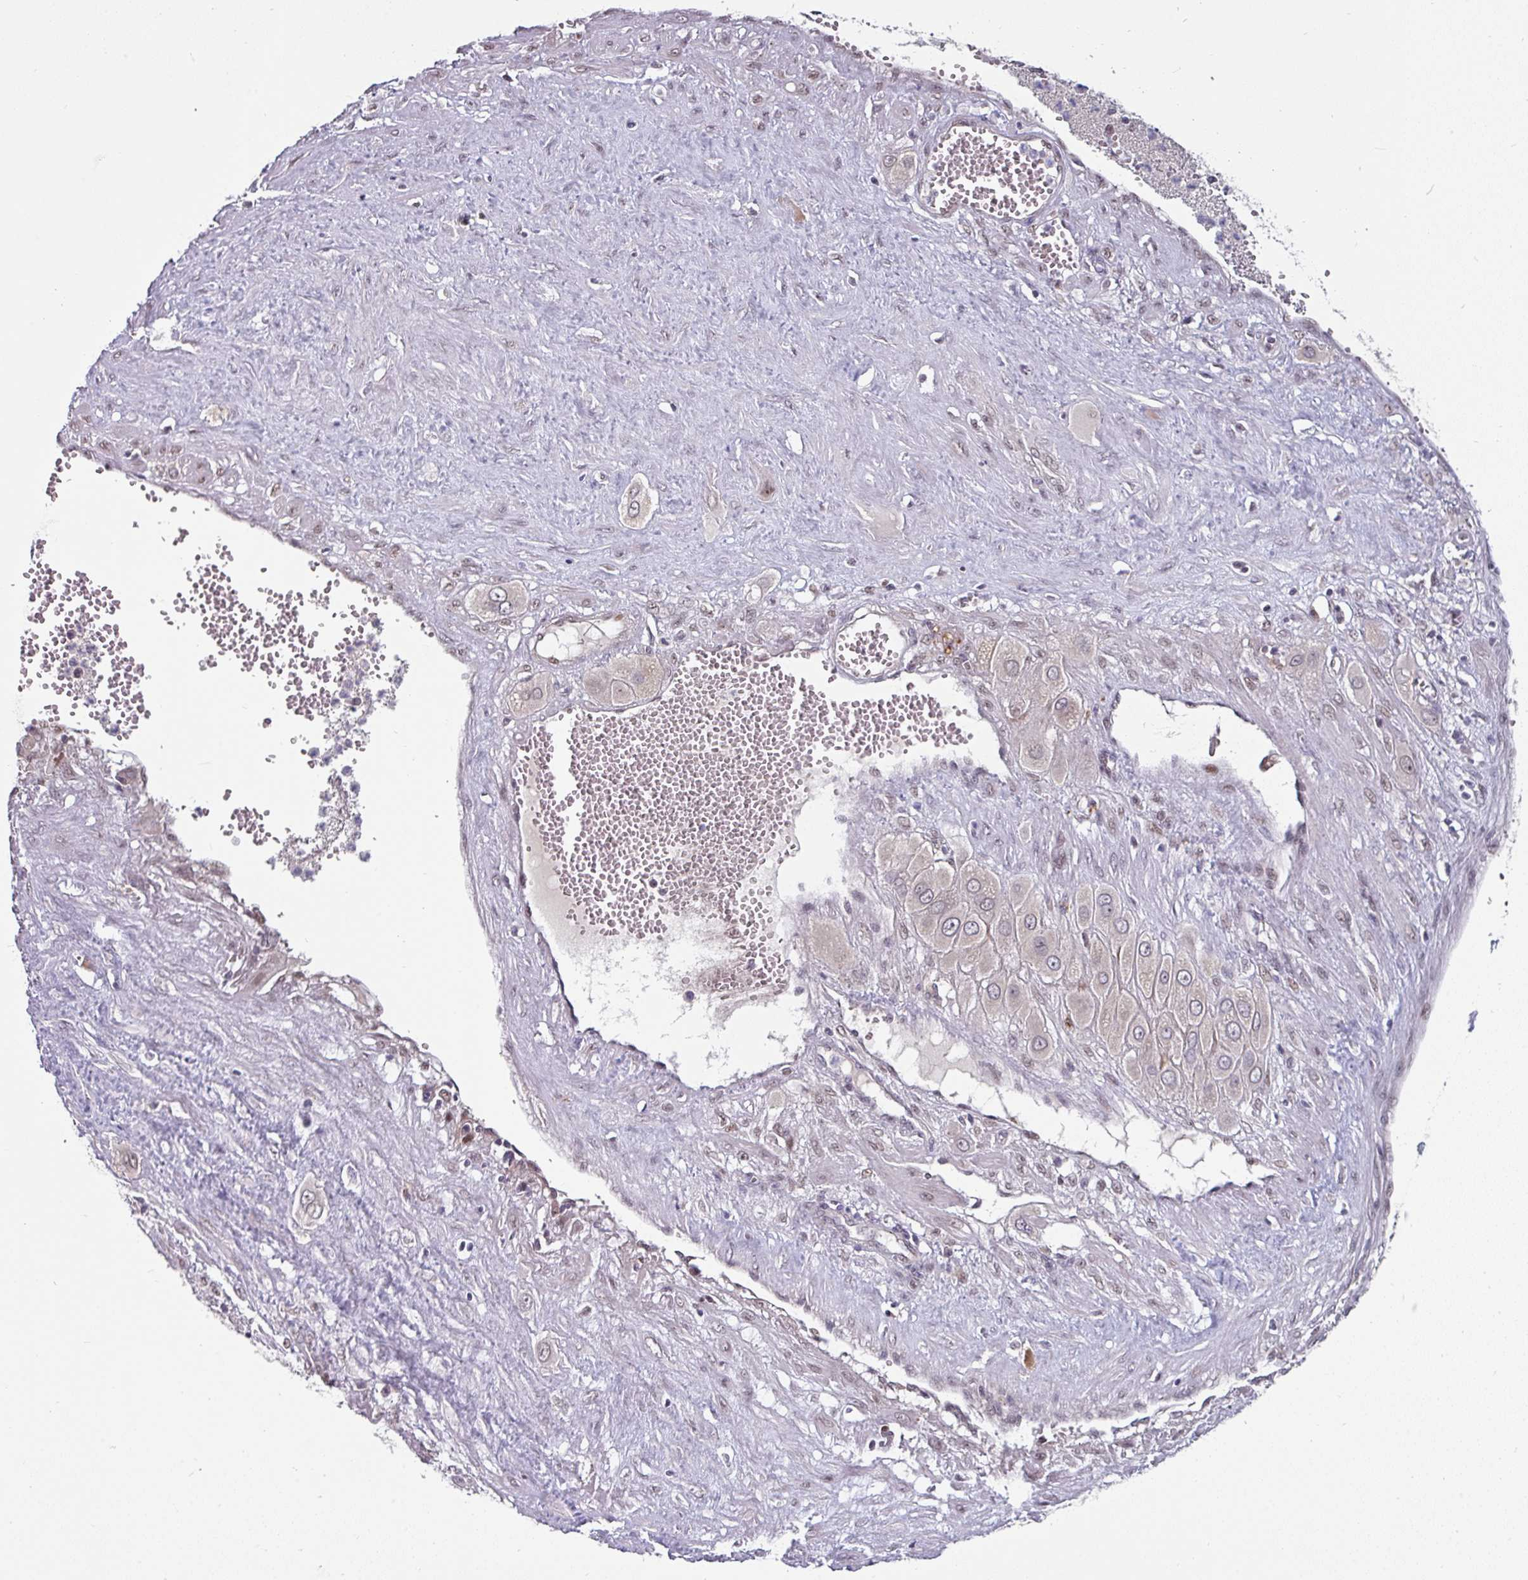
{"staining": {"intensity": "negative", "quantity": "none", "location": "none"}, "tissue": "cervical cancer", "cell_type": "Tumor cells", "image_type": "cancer", "snomed": [{"axis": "morphology", "description": "Squamous cell carcinoma, NOS"}, {"axis": "topography", "description": "Cervix"}], "caption": "Tumor cells are negative for protein expression in human cervical cancer (squamous cell carcinoma).", "gene": "SWSAP1", "patient": {"sex": "female", "age": 34}}